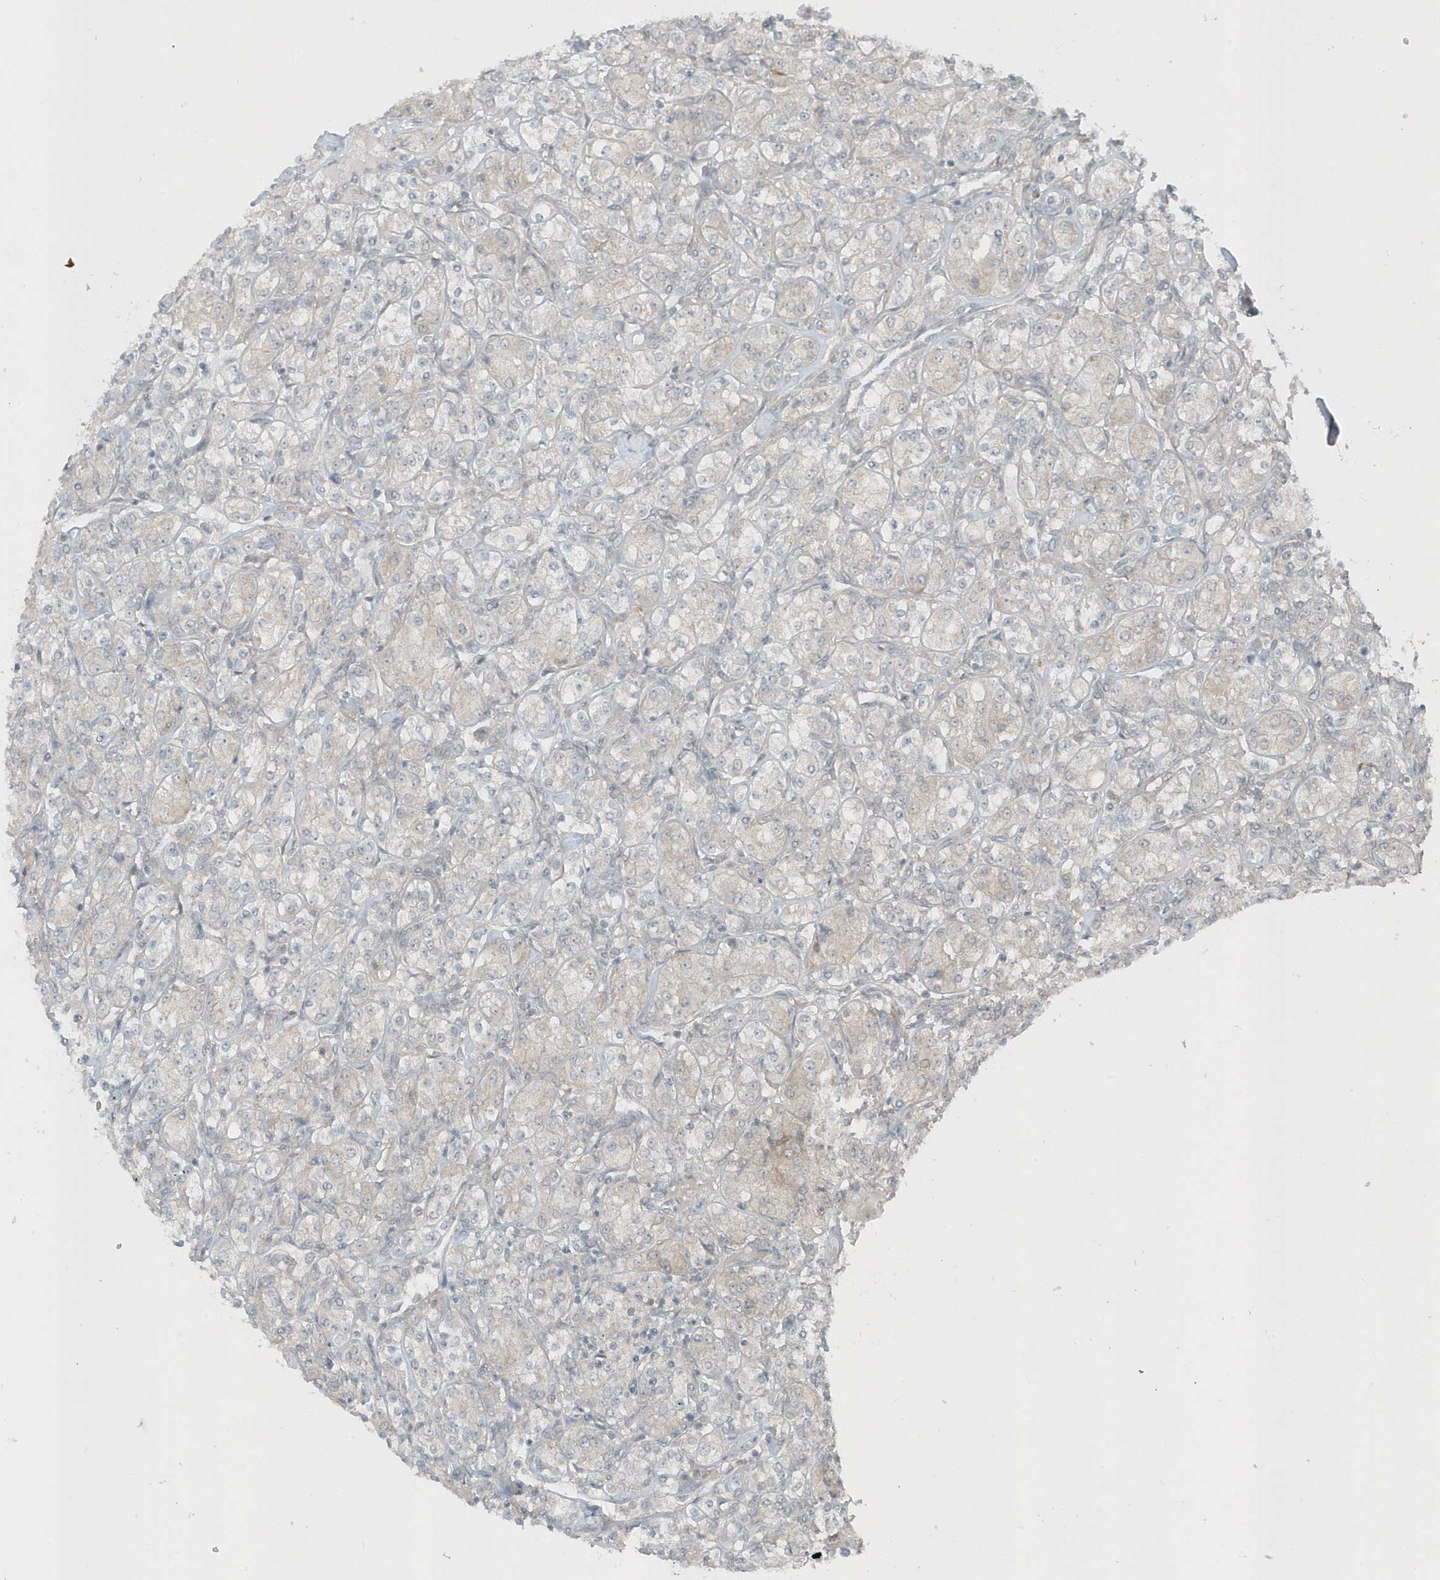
{"staining": {"intensity": "negative", "quantity": "none", "location": "none"}, "tissue": "renal cancer", "cell_type": "Tumor cells", "image_type": "cancer", "snomed": [{"axis": "morphology", "description": "Adenocarcinoma, NOS"}, {"axis": "topography", "description": "Kidney"}], "caption": "Immunohistochemical staining of renal cancer displays no significant expression in tumor cells.", "gene": "PARD3B", "patient": {"sex": "male", "age": 77}}